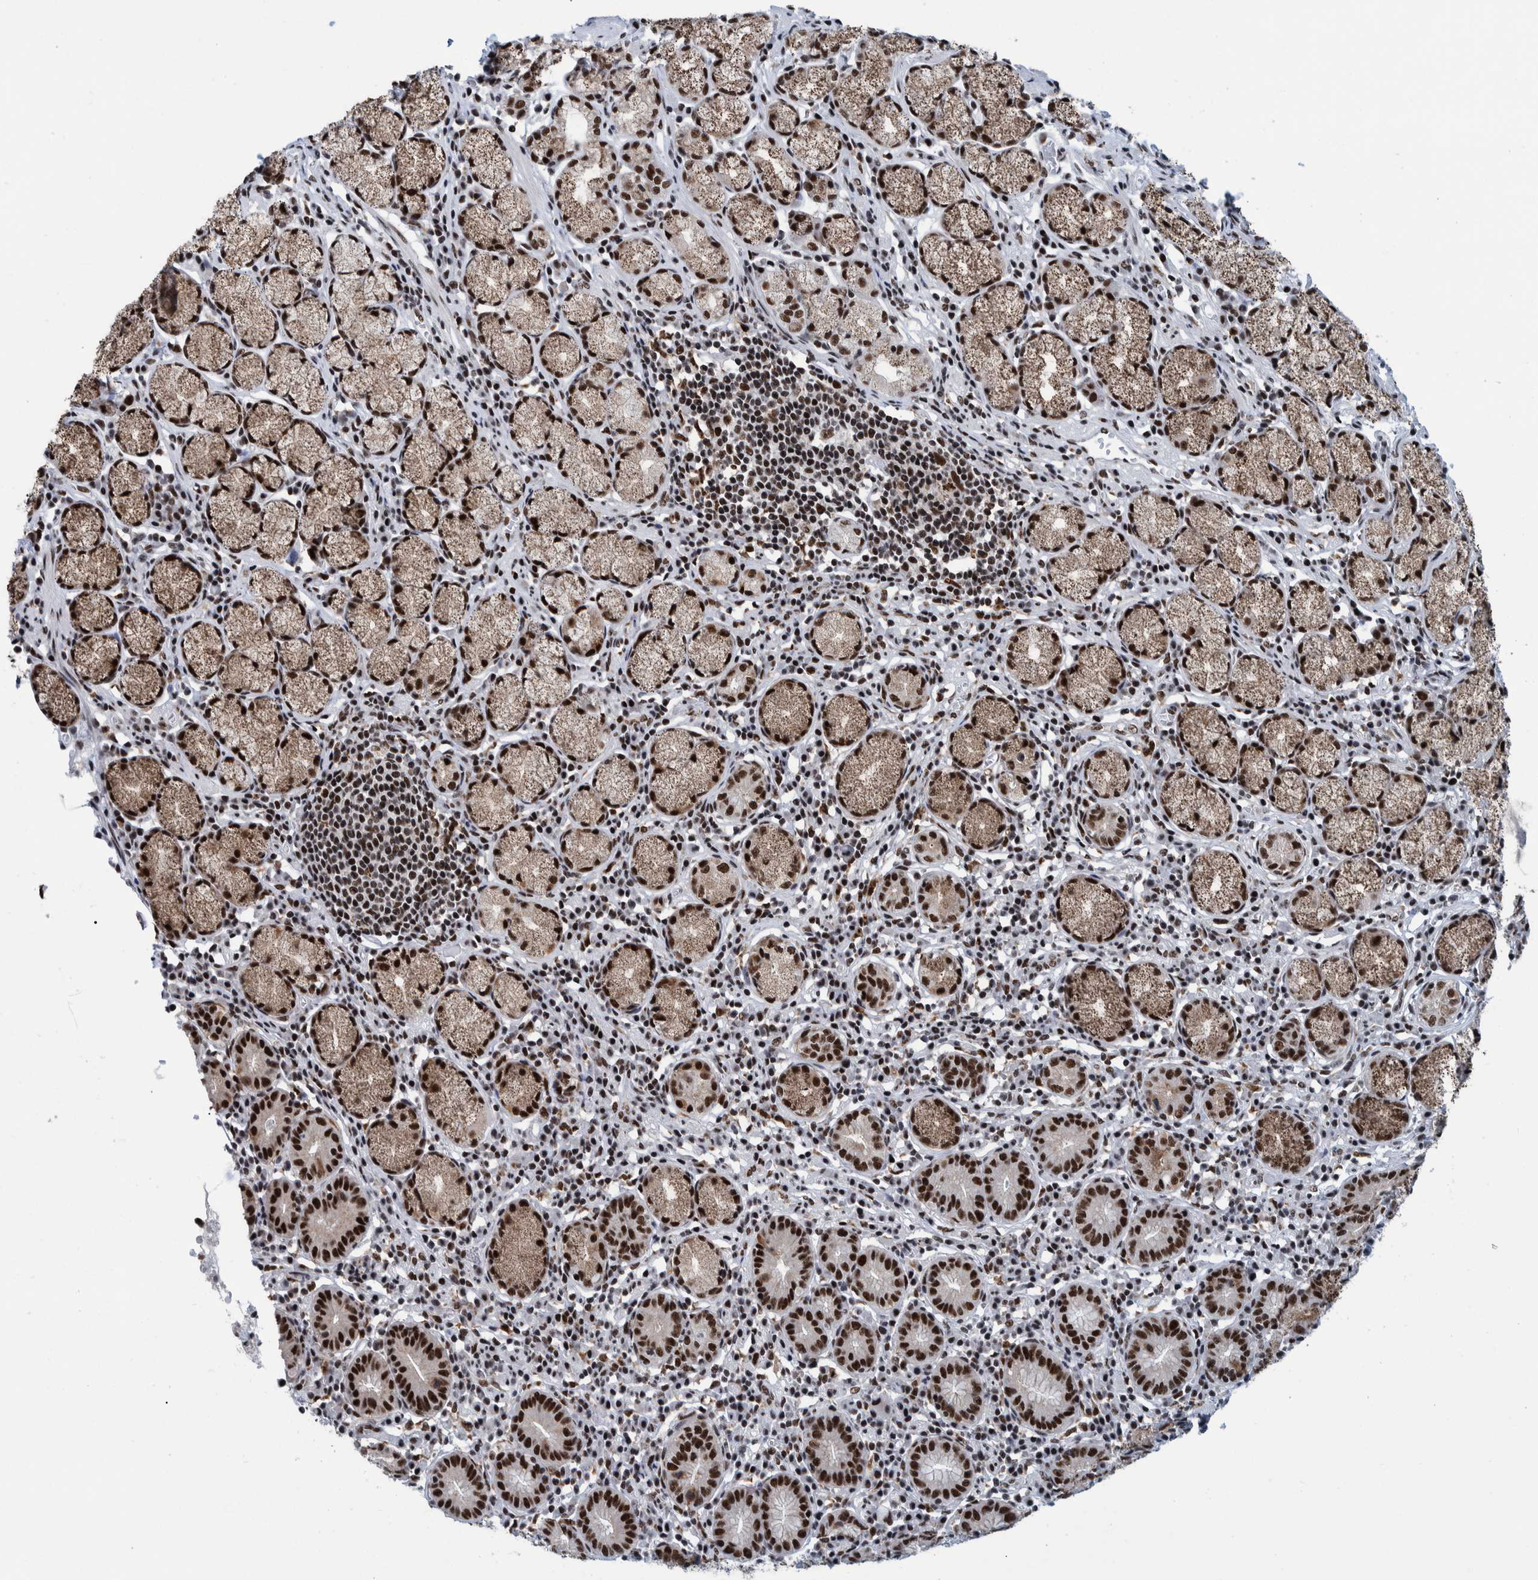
{"staining": {"intensity": "strong", "quantity": ">75%", "location": "cytoplasmic/membranous,nuclear"}, "tissue": "stomach", "cell_type": "Glandular cells", "image_type": "normal", "snomed": [{"axis": "morphology", "description": "Normal tissue, NOS"}, {"axis": "topography", "description": "Stomach"}], "caption": "Strong cytoplasmic/membranous,nuclear staining for a protein is seen in about >75% of glandular cells of benign stomach using immunohistochemistry (IHC).", "gene": "EFTUD2", "patient": {"sex": "male", "age": 55}}